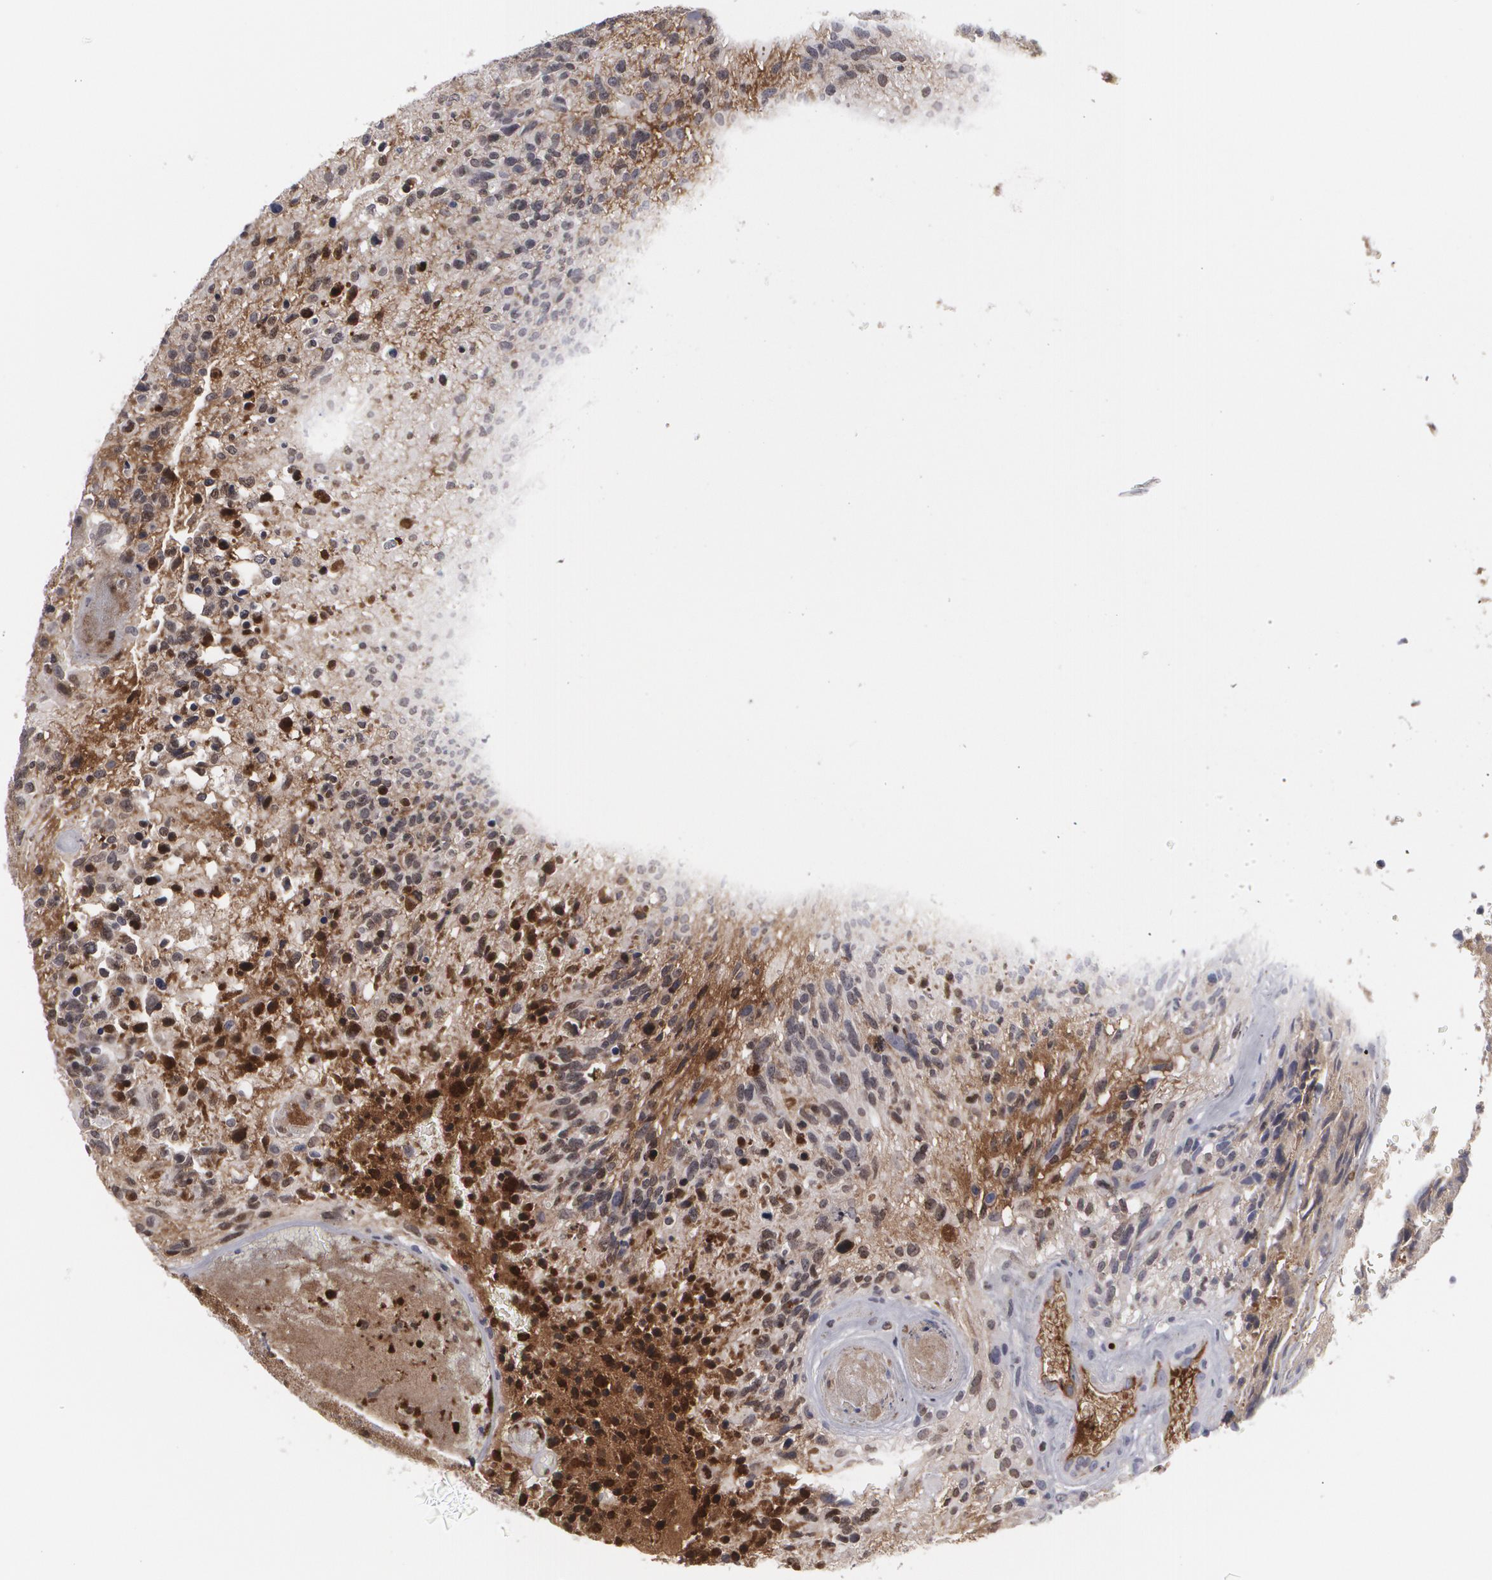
{"staining": {"intensity": "negative", "quantity": "none", "location": "none"}, "tissue": "glioma", "cell_type": "Tumor cells", "image_type": "cancer", "snomed": [{"axis": "morphology", "description": "Glioma, malignant, High grade"}, {"axis": "topography", "description": "Brain"}], "caption": "High power microscopy histopathology image of an IHC micrograph of malignant glioma (high-grade), revealing no significant positivity in tumor cells.", "gene": "LRG1", "patient": {"sex": "male", "age": 72}}